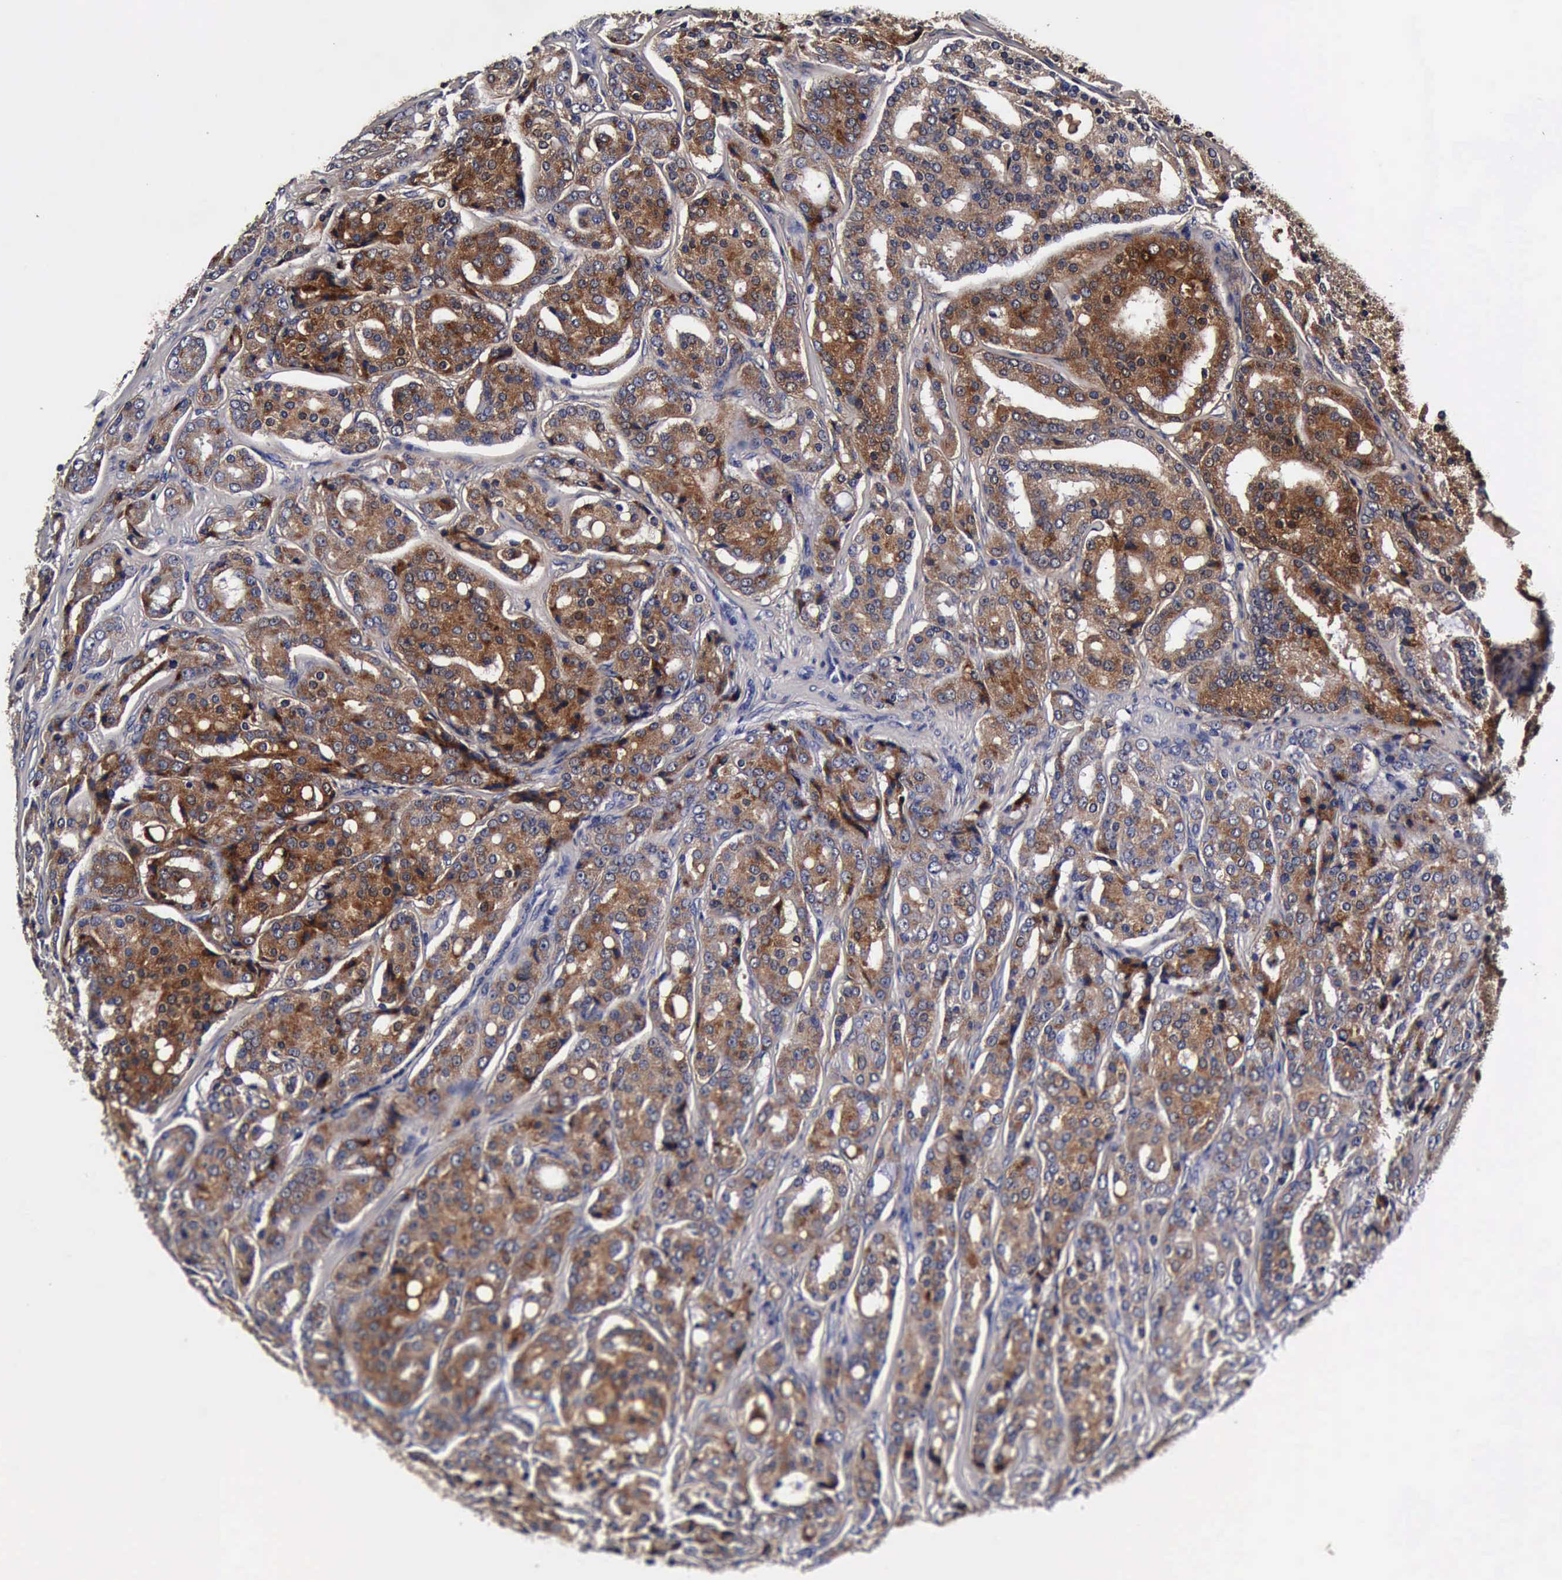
{"staining": {"intensity": "strong", "quantity": "25%-75%", "location": "cytoplasmic/membranous"}, "tissue": "prostate cancer", "cell_type": "Tumor cells", "image_type": "cancer", "snomed": [{"axis": "morphology", "description": "Adenocarcinoma, High grade"}, {"axis": "topography", "description": "Prostate"}], "caption": "Immunohistochemistry (IHC) of prostate adenocarcinoma (high-grade) shows high levels of strong cytoplasmic/membranous positivity in about 25%-75% of tumor cells.", "gene": "CST3", "patient": {"sex": "male", "age": 64}}